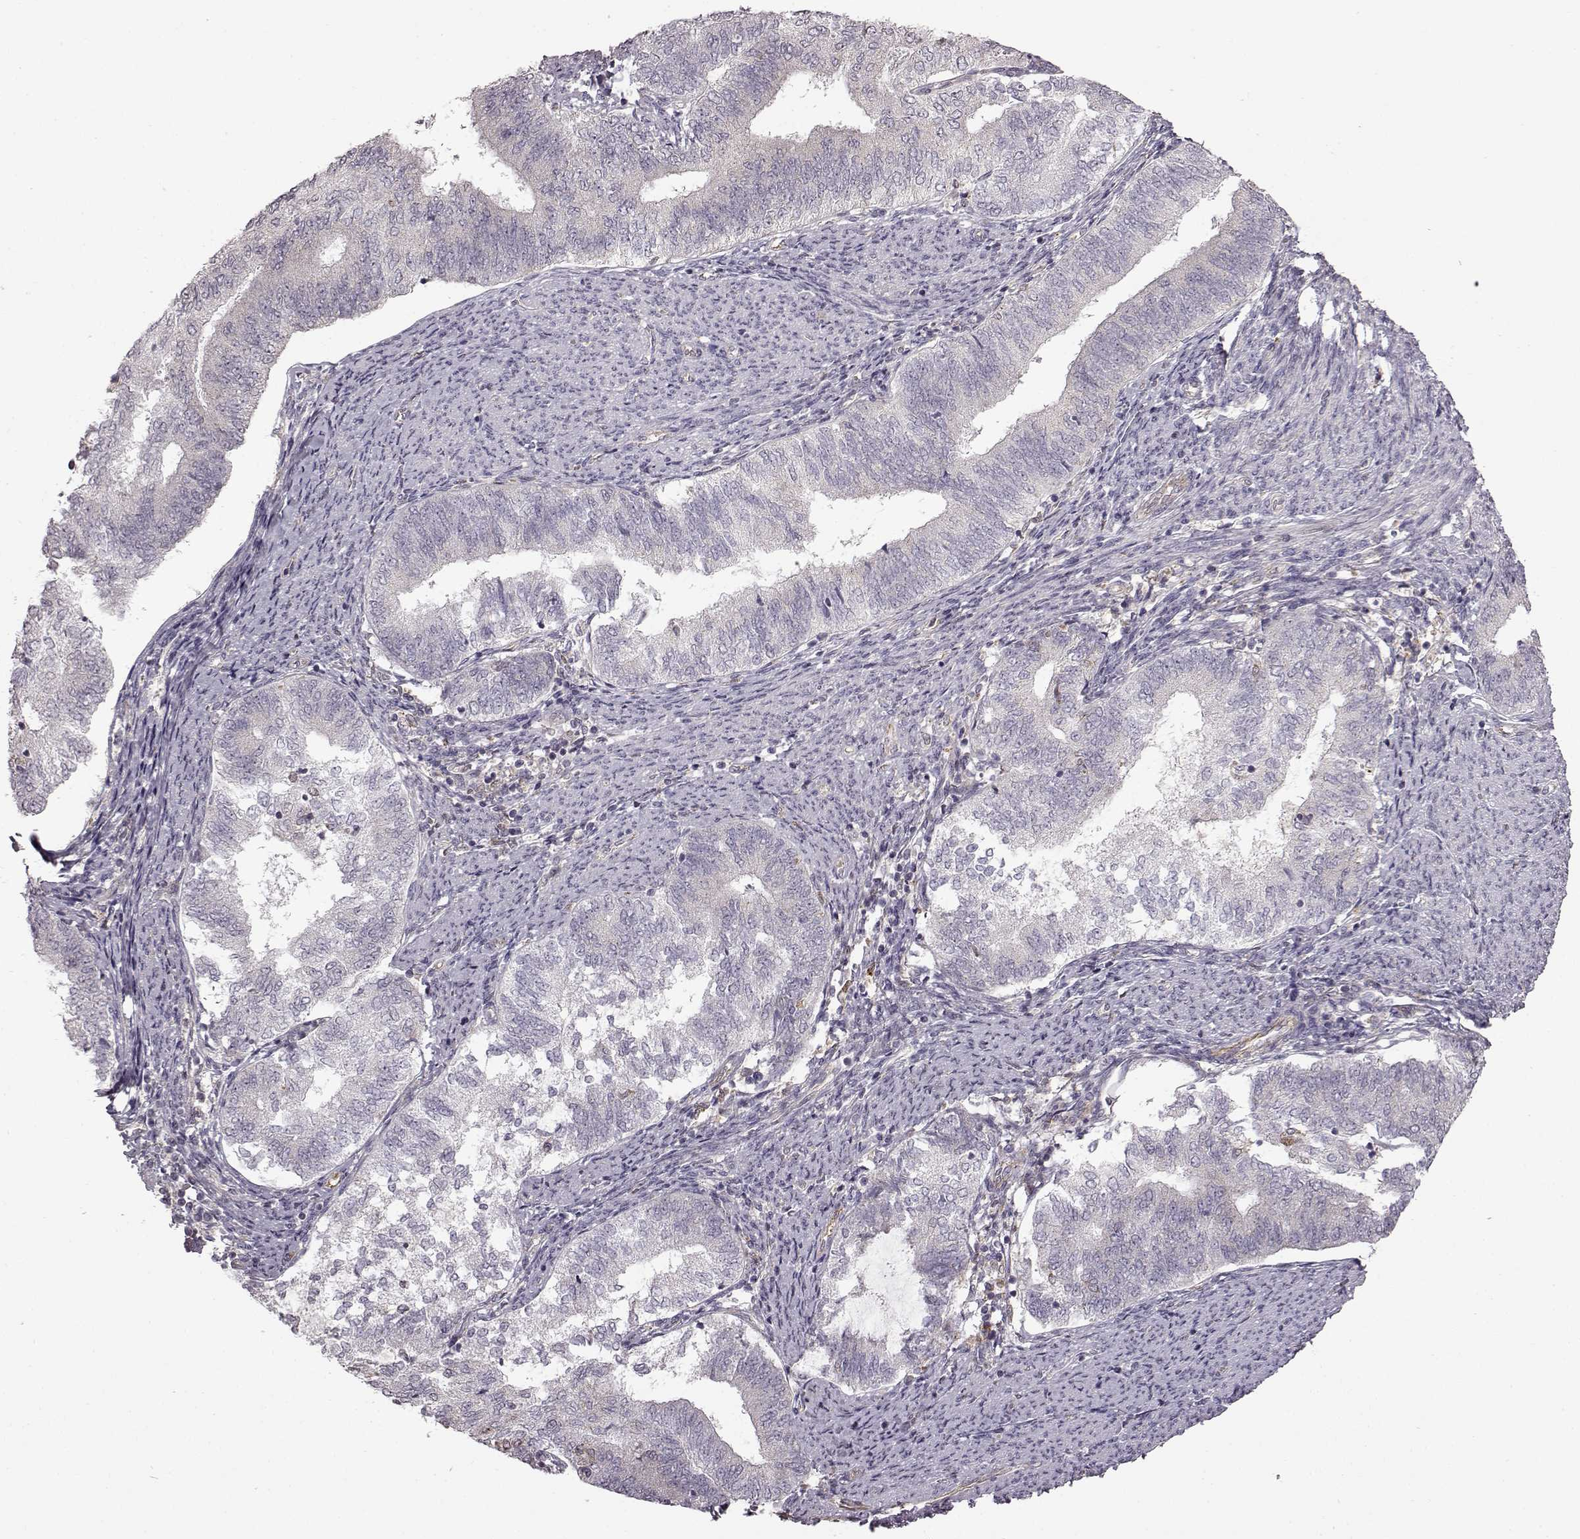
{"staining": {"intensity": "negative", "quantity": "none", "location": "none"}, "tissue": "endometrial cancer", "cell_type": "Tumor cells", "image_type": "cancer", "snomed": [{"axis": "morphology", "description": "Adenocarcinoma, NOS"}, {"axis": "topography", "description": "Endometrium"}], "caption": "The histopathology image shows no staining of tumor cells in endometrial cancer.", "gene": "B3GNT6", "patient": {"sex": "female", "age": 65}}